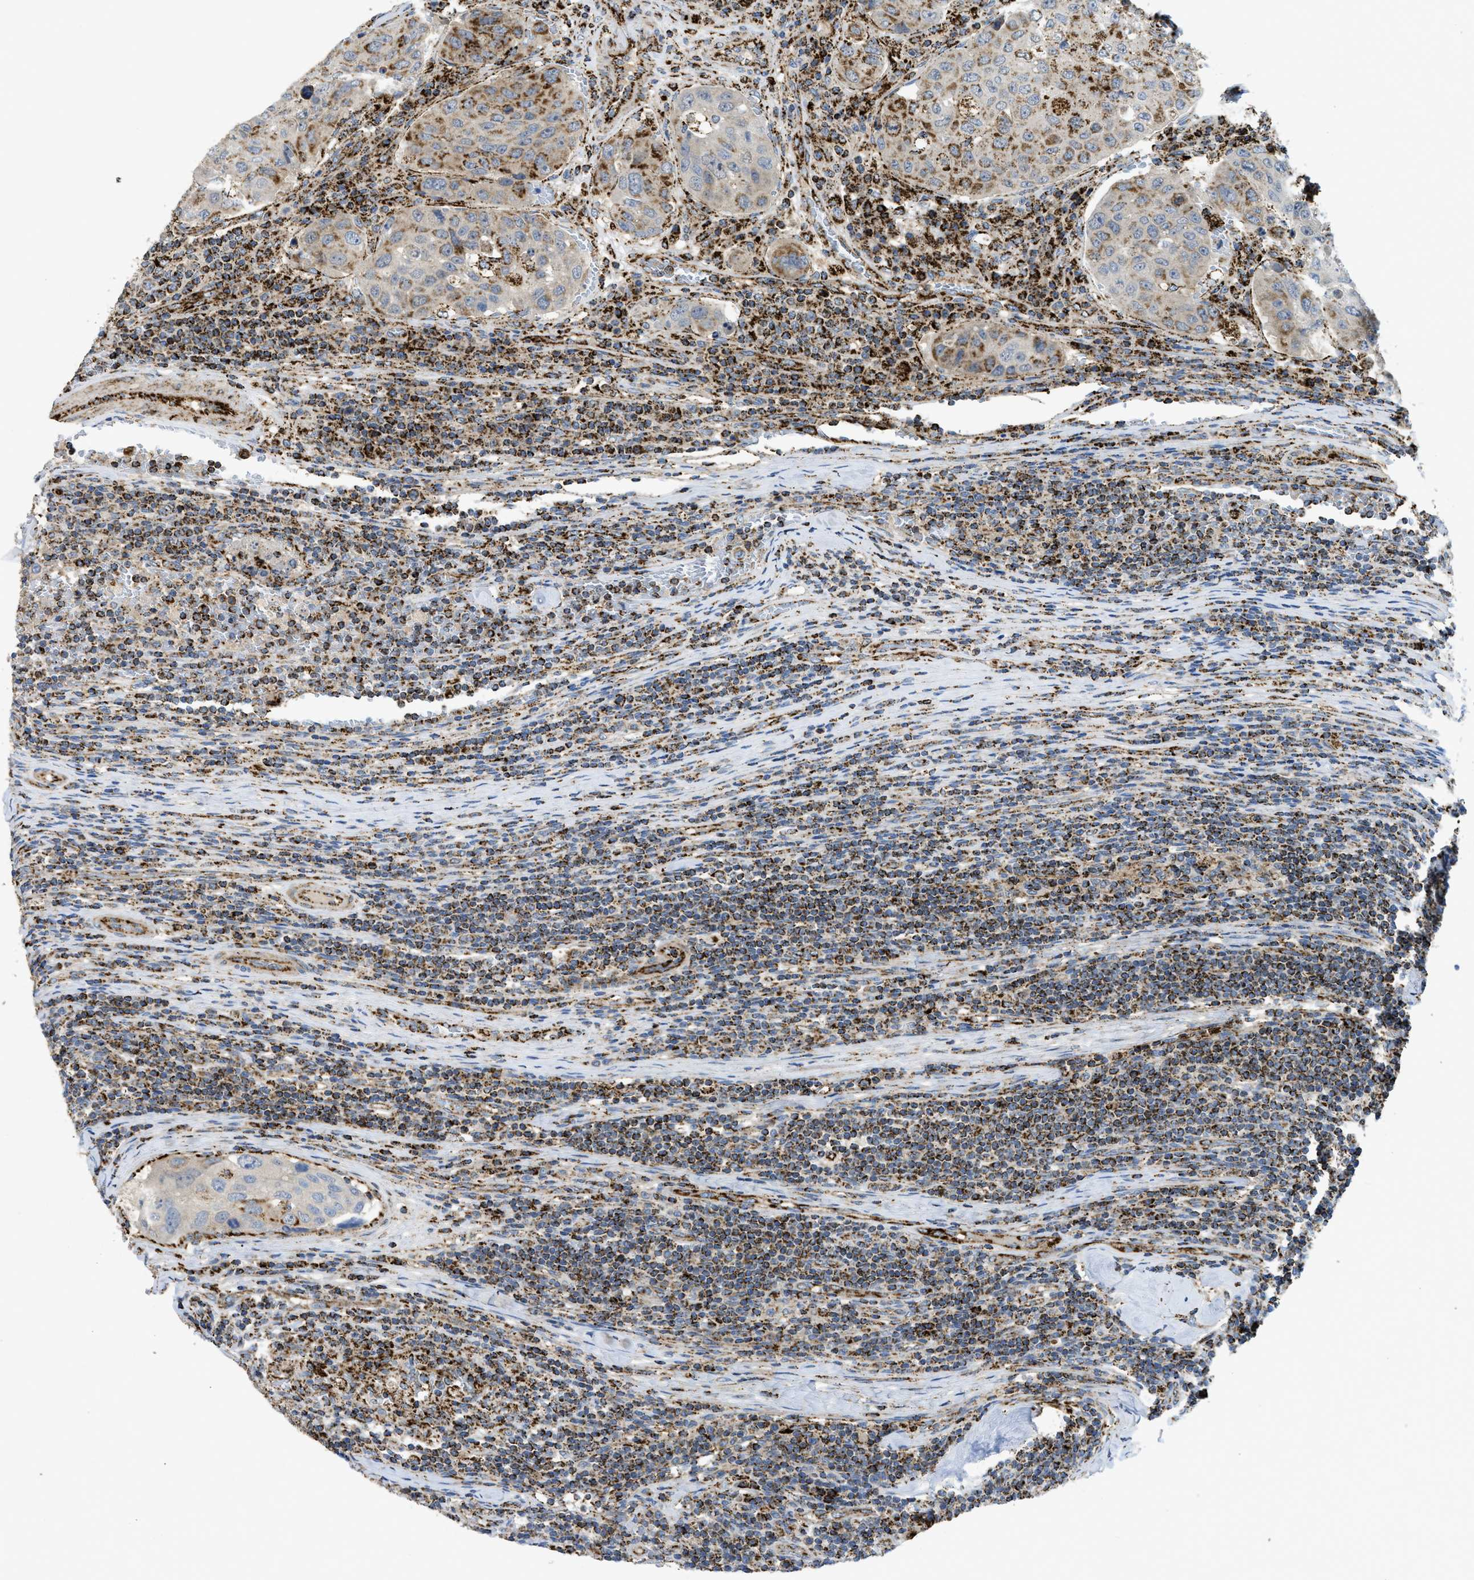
{"staining": {"intensity": "strong", "quantity": "25%-75%", "location": "cytoplasmic/membranous"}, "tissue": "urothelial cancer", "cell_type": "Tumor cells", "image_type": "cancer", "snomed": [{"axis": "morphology", "description": "Urothelial carcinoma, High grade"}, {"axis": "topography", "description": "Lymph node"}, {"axis": "topography", "description": "Urinary bladder"}], "caption": "Approximately 25%-75% of tumor cells in urothelial cancer demonstrate strong cytoplasmic/membranous protein staining as visualized by brown immunohistochemical staining.", "gene": "SQOR", "patient": {"sex": "male", "age": 51}}